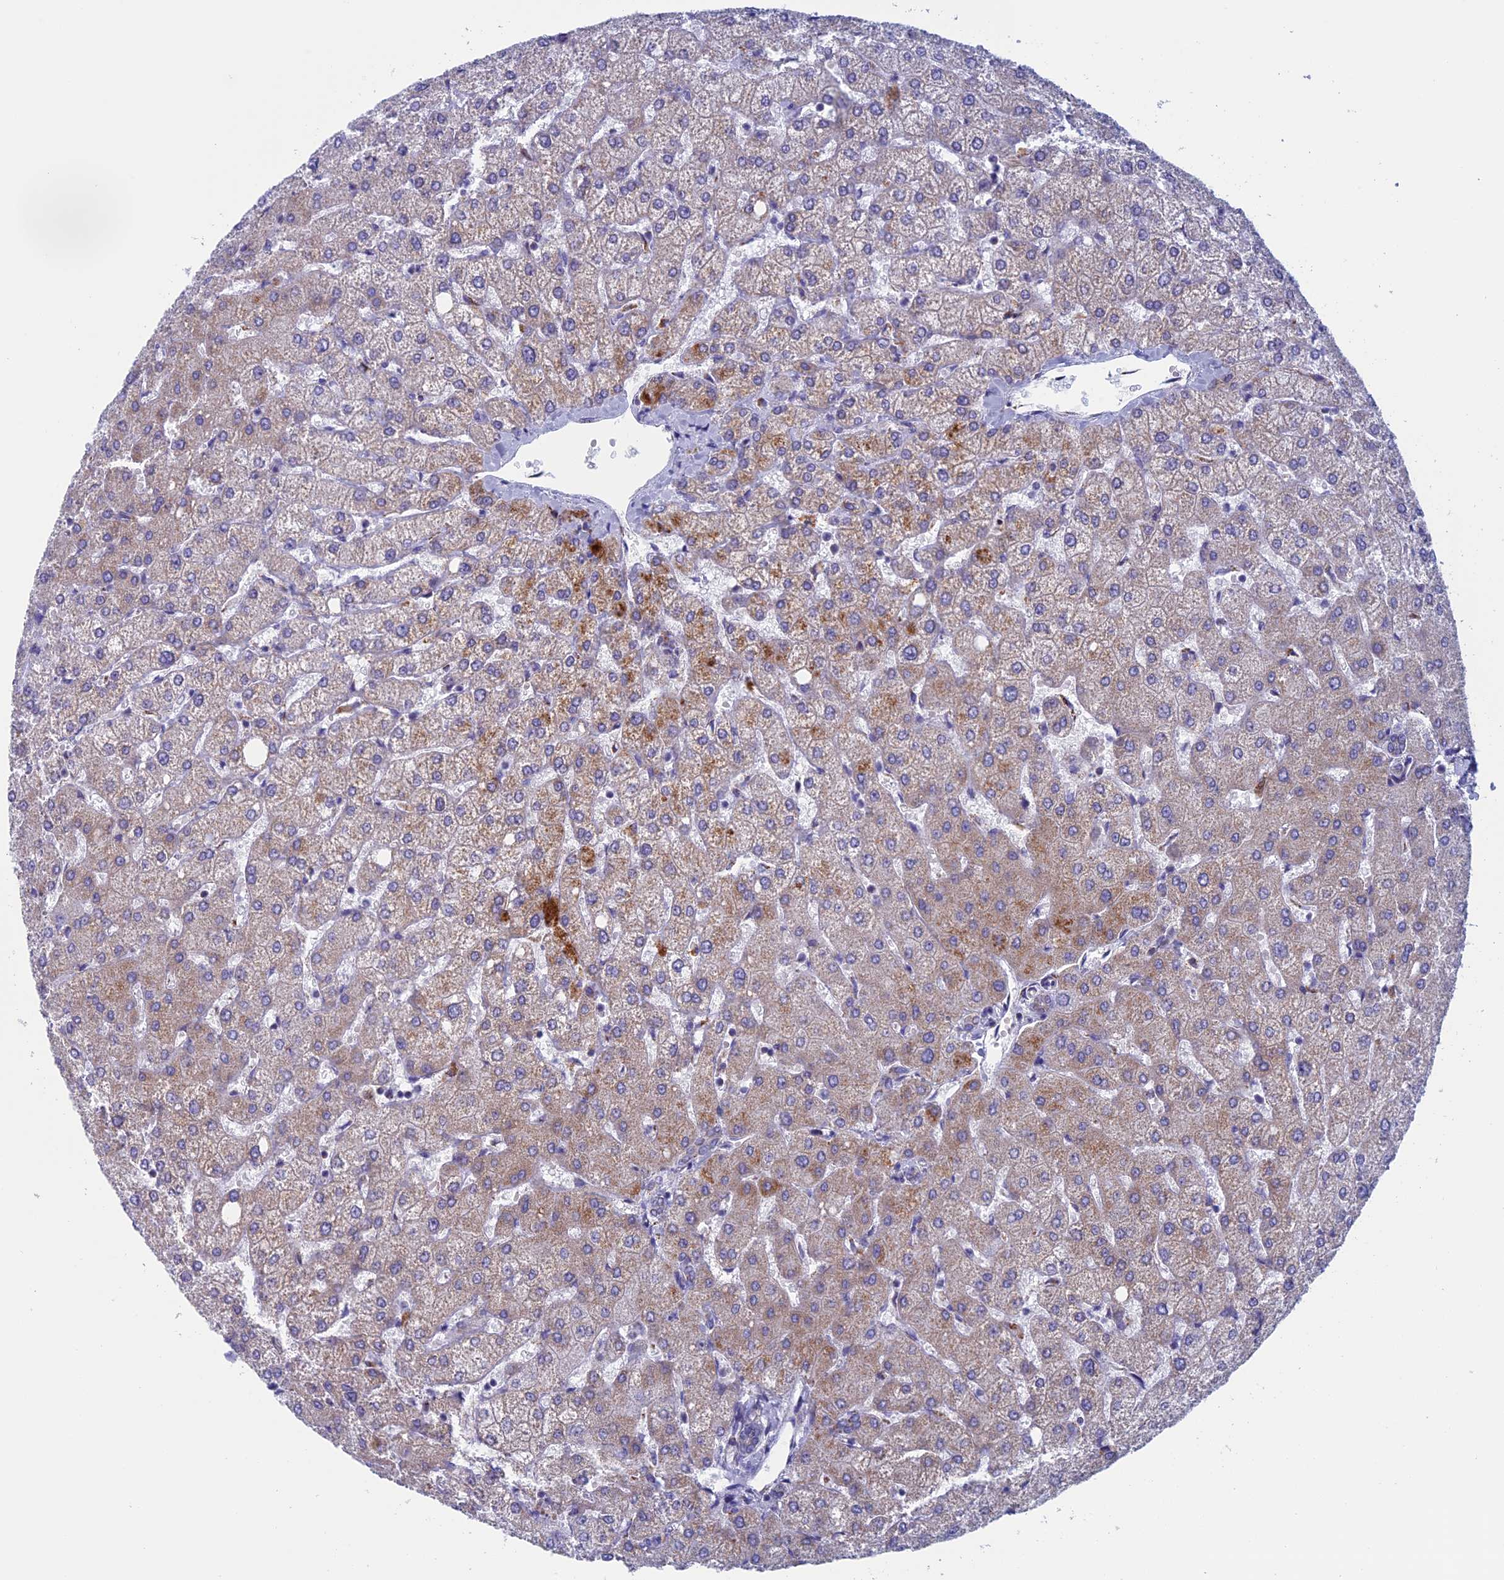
{"staining": {"intensity": "negative", "quantity": "none", "location": "none"}, "tissue": "liver", "cell_type": "Cholangiocytes", "image_type": "normal", "snomed": [{"axis": "morphology", "description": "Normal tissue, NOS"}, {"axis": "topography", "description": "Liver"}], "caption": "Histopathology image shows no significant protein expression in cholangiocytes of unremarkable liver. (Brightfield microscopy of DAB (3,3'-diaminobenzidine) IHC at high magnification).", "gene": "NDUFB9", "patient": {"sex": "female", "age": 54}}